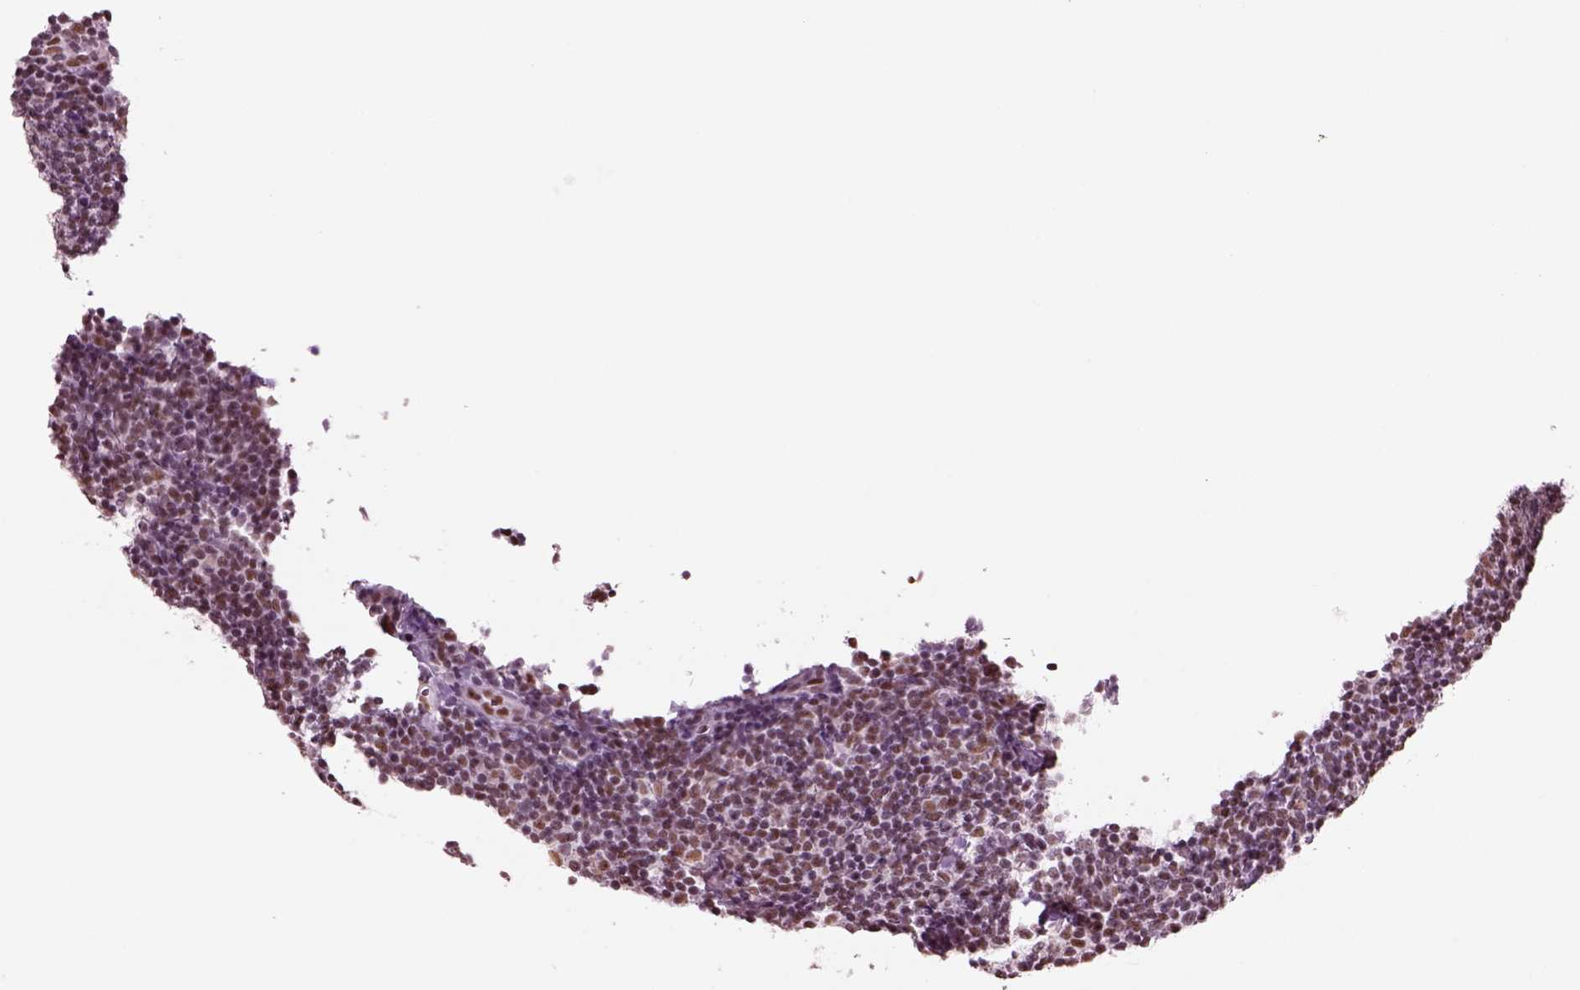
{"staining": {"intensity": "weak", "quantity": "25%-75%", "location": "nuclear"}, "tissue": "lymphoma", "cell_type": "Tumor cells", "image_type": "cancer", "snomed": [{"axis": "morphology", "description": "Malignant lymphoma, non-Hodgkin's type, Low grade"}, {"axis": "topography", "description": "Lymph node"}], "caption": "Immunohistochemistry of lymphoma reveals low levels of weak nuclear positivity in approximately 25%-75% of tumor cells.", "gene": "SEPHS1", "patient": {"sex": "female", "age": 56}}